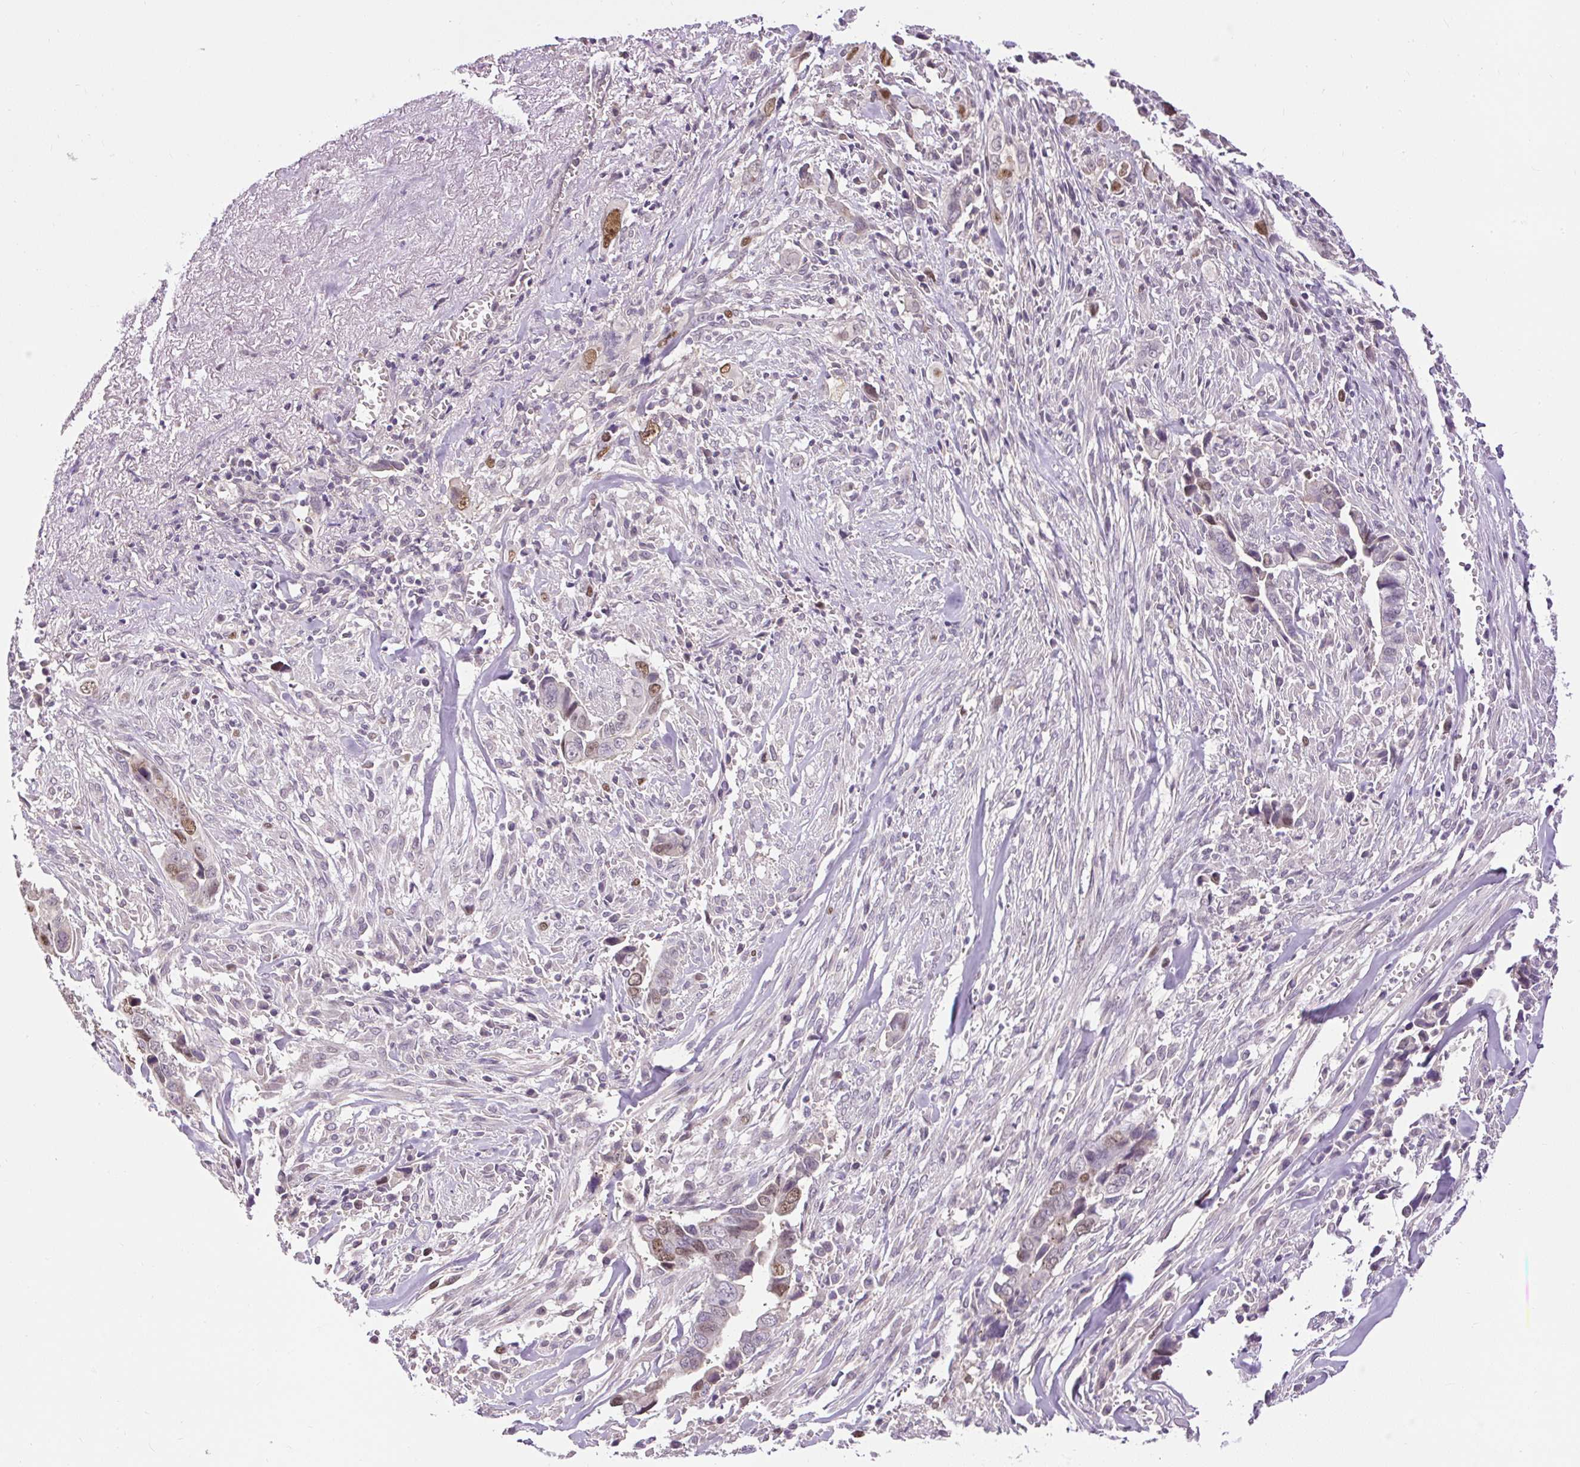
{"staining": {"intensity": "moderate", "quantity": "<25%", "location": "nuclear"}, "tissue": "liver cancer", "cell_type": "Tumor cells", "image_type": "cancer", "snomed": [{"axis": "morphology", "description": "Cholangiocarcinoma"}, {"axis": "topography", "description": "Liver"}], "caption": "An immunohistochemistry (IHC) image of tumor tissue is shown. Protein staining in brown labels moderate nuclear positivity in liver cancer (cholangiocarcinoma) within tumor cells.", "gene": "RACGAP1", "patient": {"sex": "female", "age": 79}}